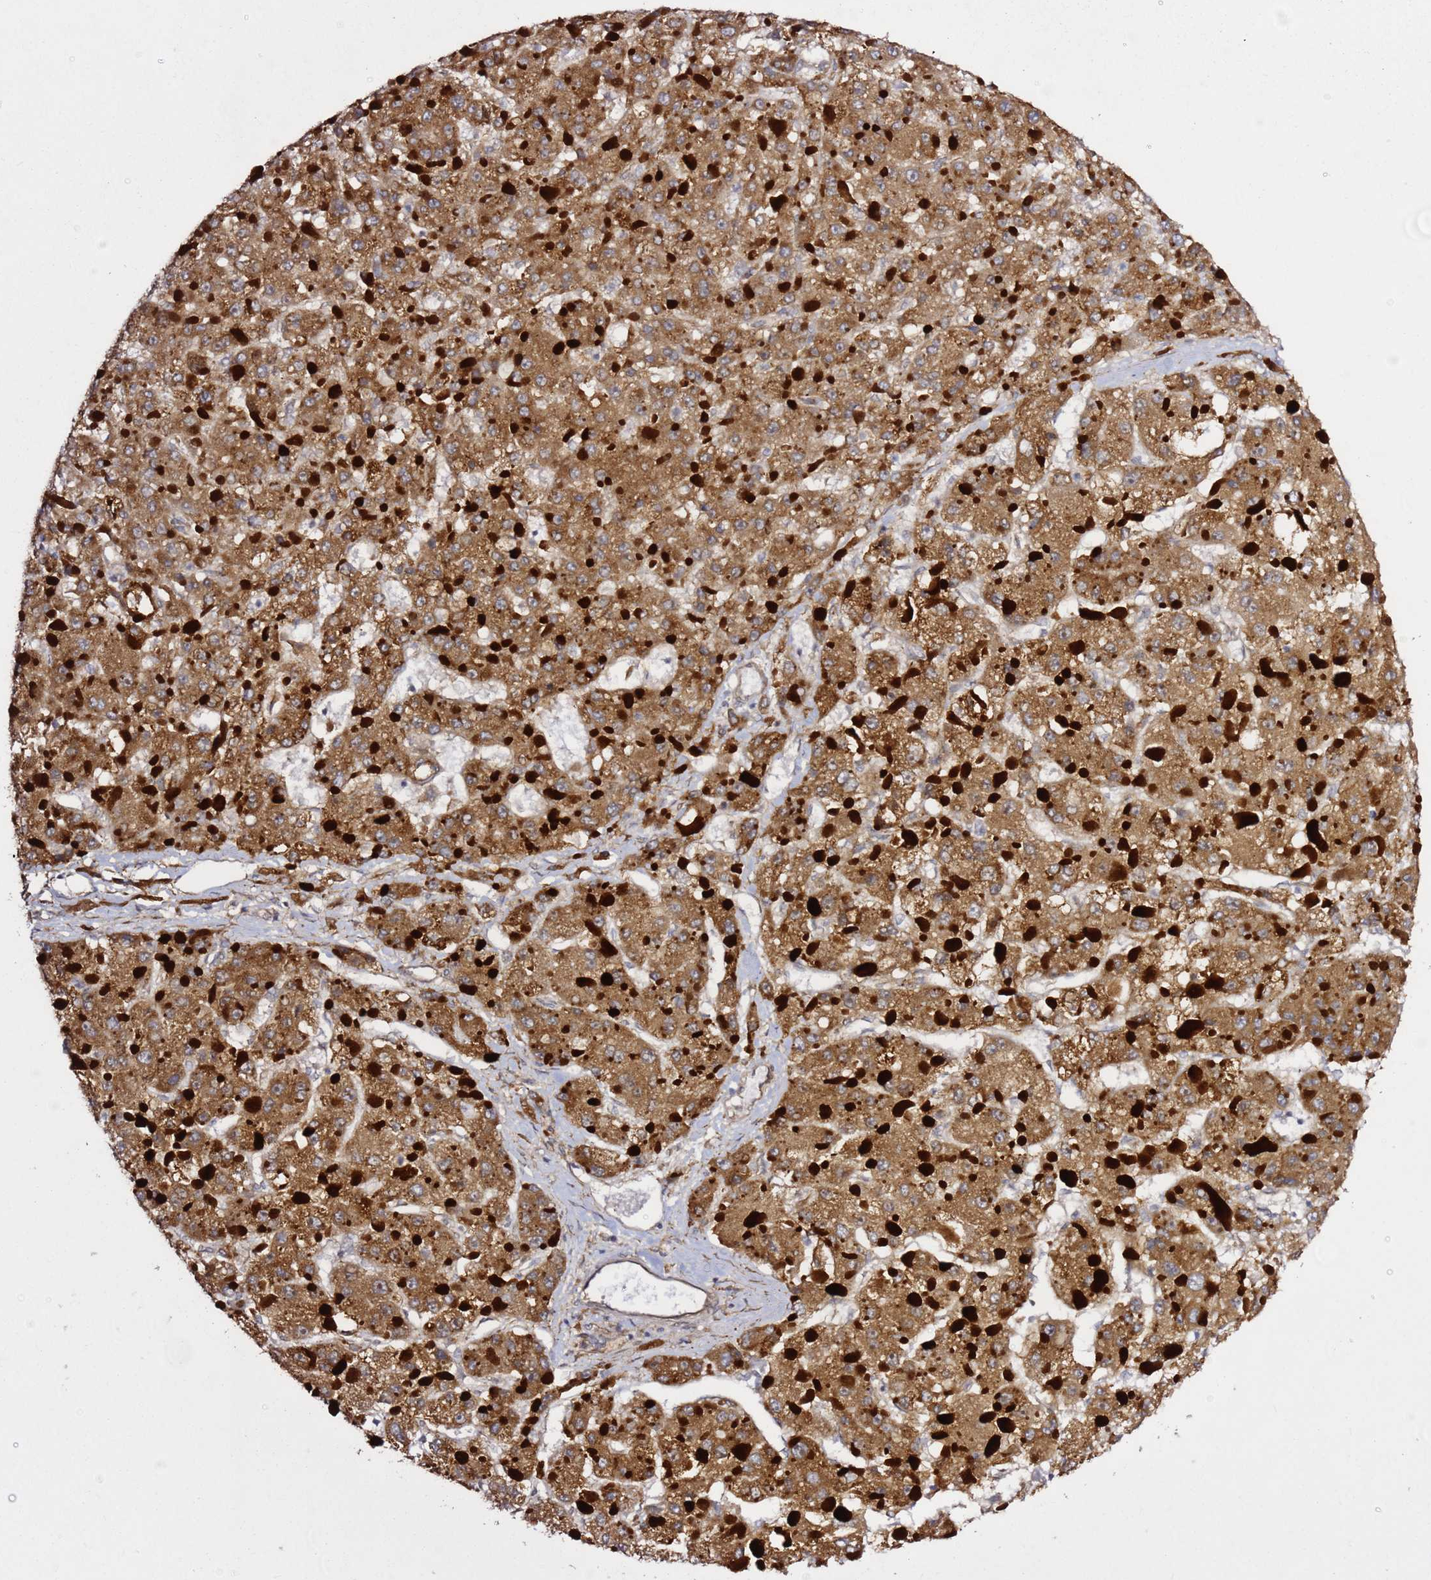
{"staining": {"intensity": "moderate", "quantity": ">75%", "location": "cytoplasmic/membranous"}, "tissue": "liver cancer", "cell_type": "Tumor cells", "image_type": "cancer", "snomed": [{"axis": "morphology", "description": "Carcinoma, Hepatocellular, NOS"}, {"axis": "topography", "description": "Liver"}], "caption": "Liver hepatocellular carcinoma tissue shows moderate cytoplasmic/membranous expression in about >75% of tumor cells, visualized by immunohistochemistry. The protein is shown in brown color, while the nuclei are stained blue.", "gene": "PRKAB2", "patient": {"sex": "female", "age": 73}}